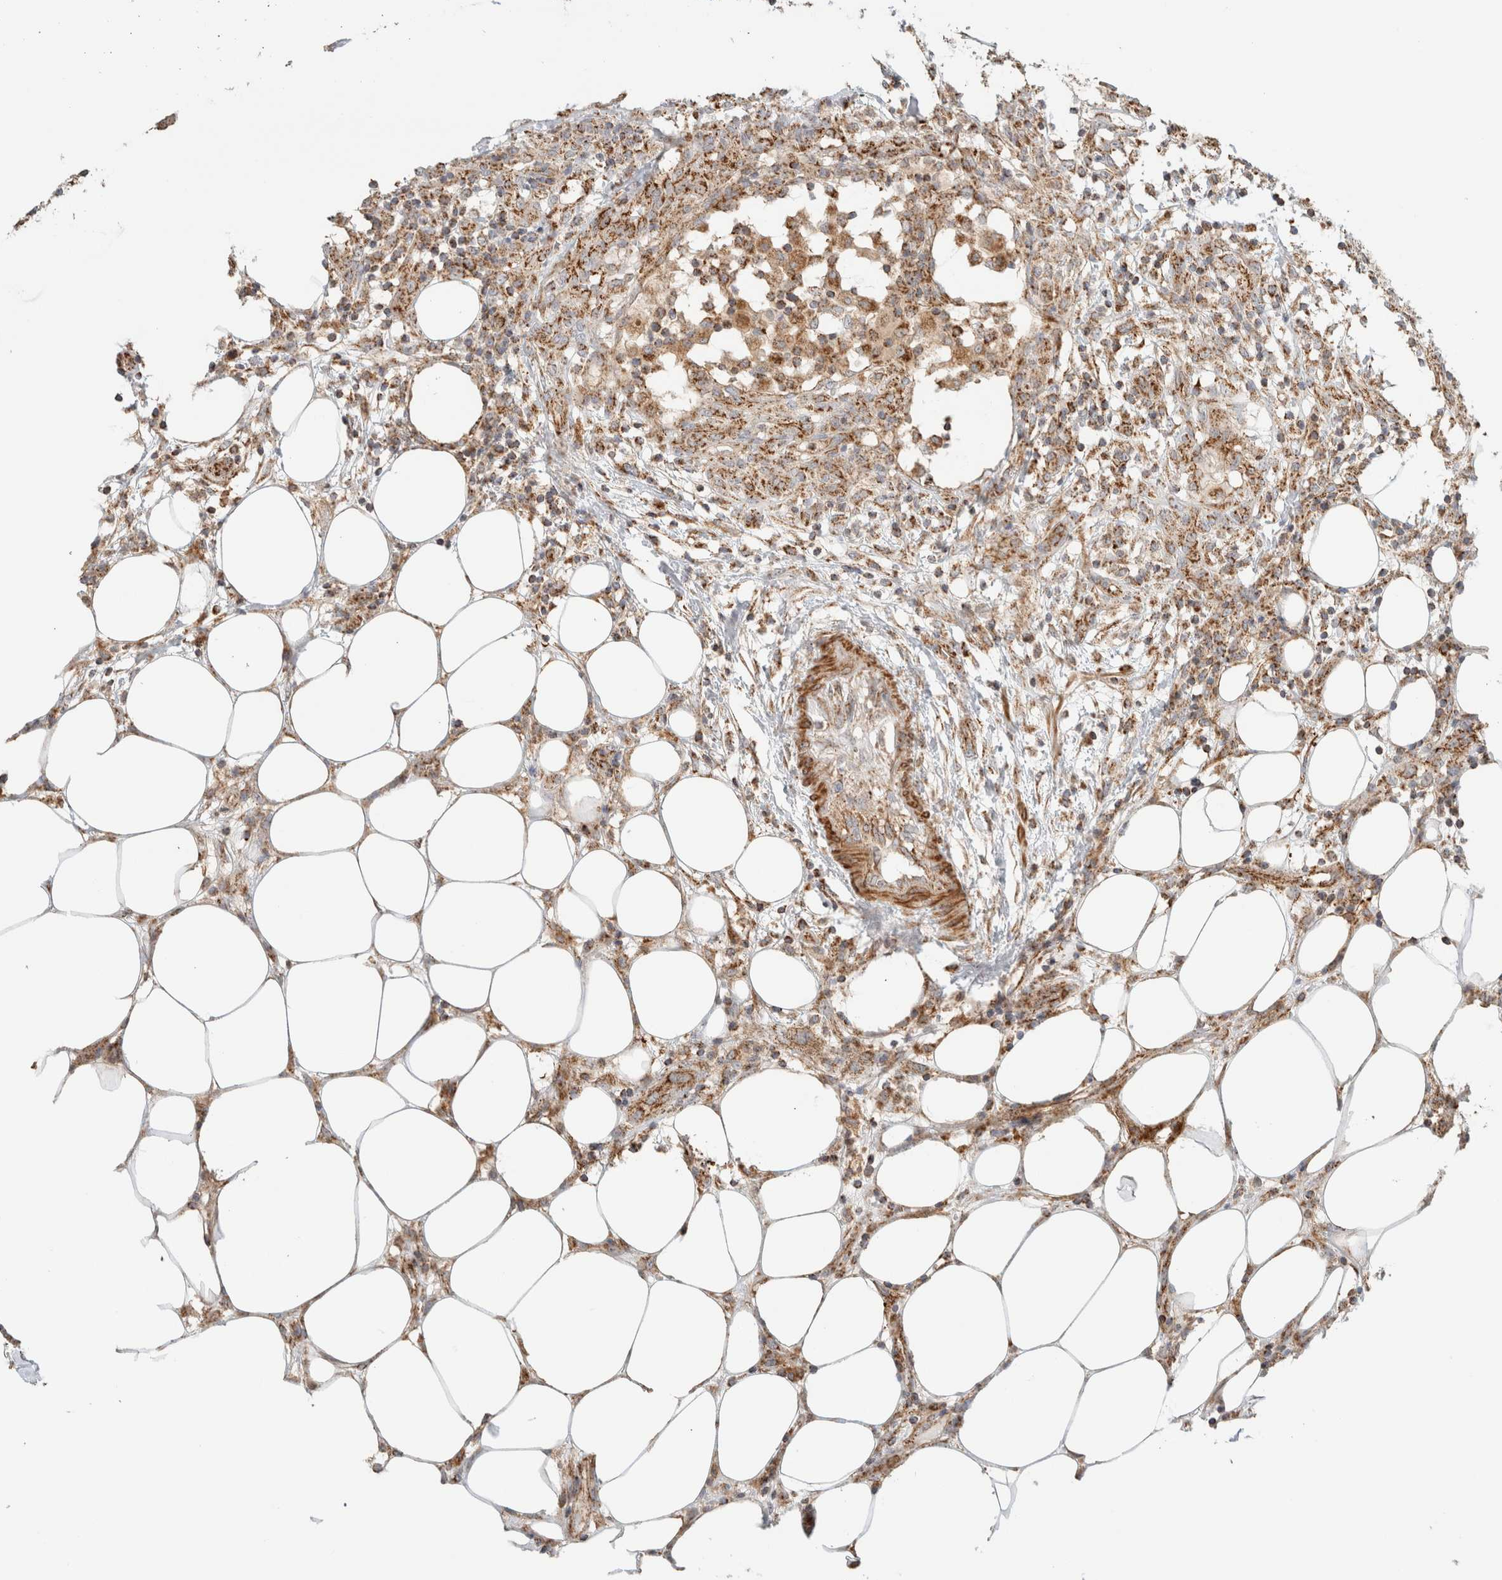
{"staining": {"intensity": "strong", "quantity": ">75%", "location": "cytoplasmic/membranous"}, "tissue": "breast cancer", "cell_type": "Tumor cells", "image_type": "cancer", "snomed": [{"axis": "morphology", "description": "Duct carcinoma"}, {"axis": "topography", "description": "Breast"}], "caption": "Strong cytoplasmic/membranous protein positivity is present in about >75% of tumor cells in breast cancer. The staining was performed using DAB to visualize the protein expression in brown, while the nuclei were stained in blue with hematoxylin (Magnification: 20x).", "gene": "MRM3", "patient": {"sex": "female", "age": 37}}